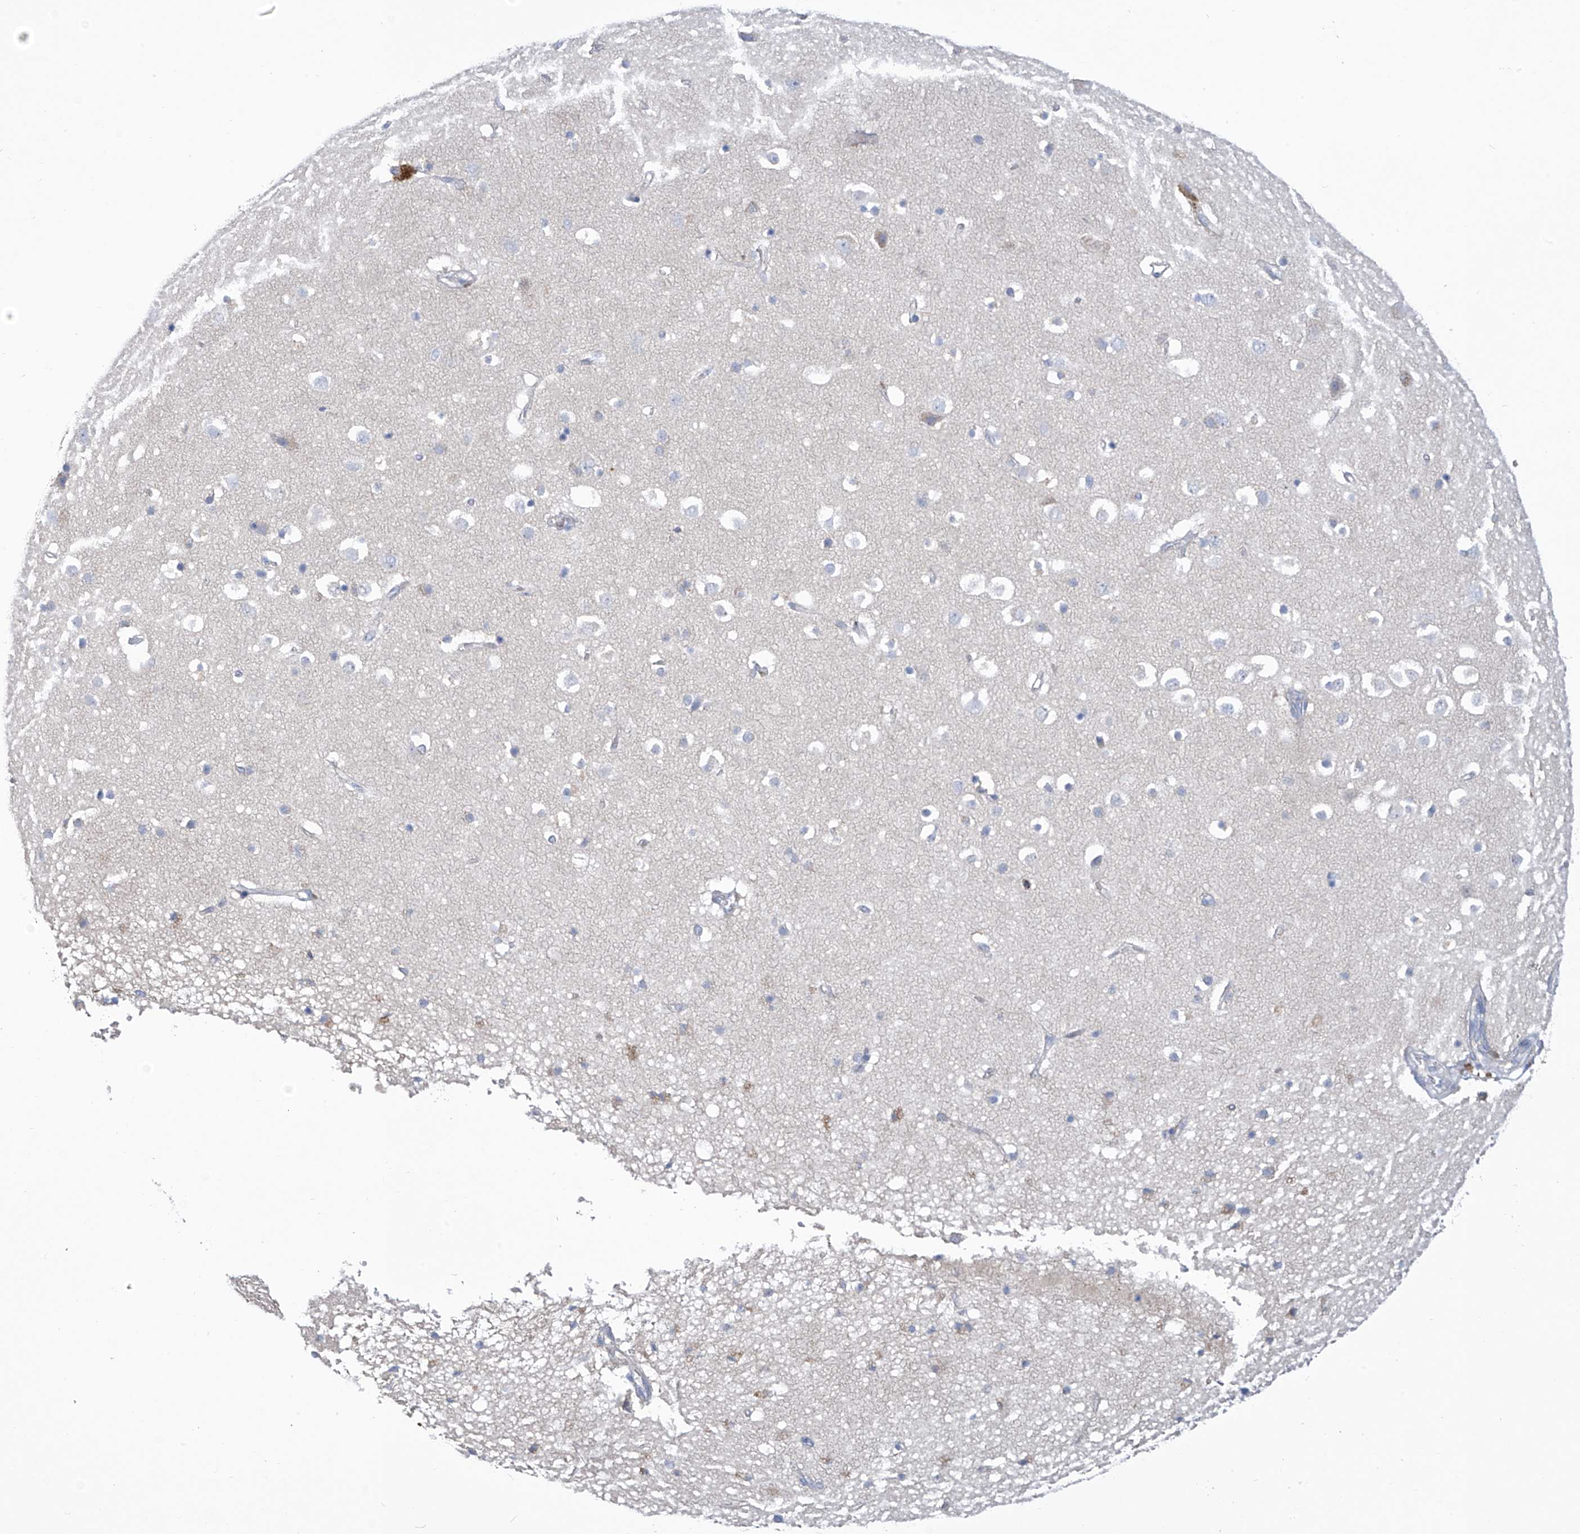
{"staining": {"intensity": "negative", "quantity": "none", "location": "none"}, "tissue": "cerebral cortex", "cell_type": "Endothelial cells", "image_type": "normal", "snomed": [{"axis": "morphology", "description": "Normal tissue, NOS"}, {"axis": "topography", "description": "Cerebral cortex"}], "caption": "High power microscopy image of an immunohistochemistry (IHC) photomicrograph of unremarkable cerebral cortex, revealing no significant staining in endothelial cells.", "gene": "IBA57", "patient": {"sex": "male", "age": 54}}